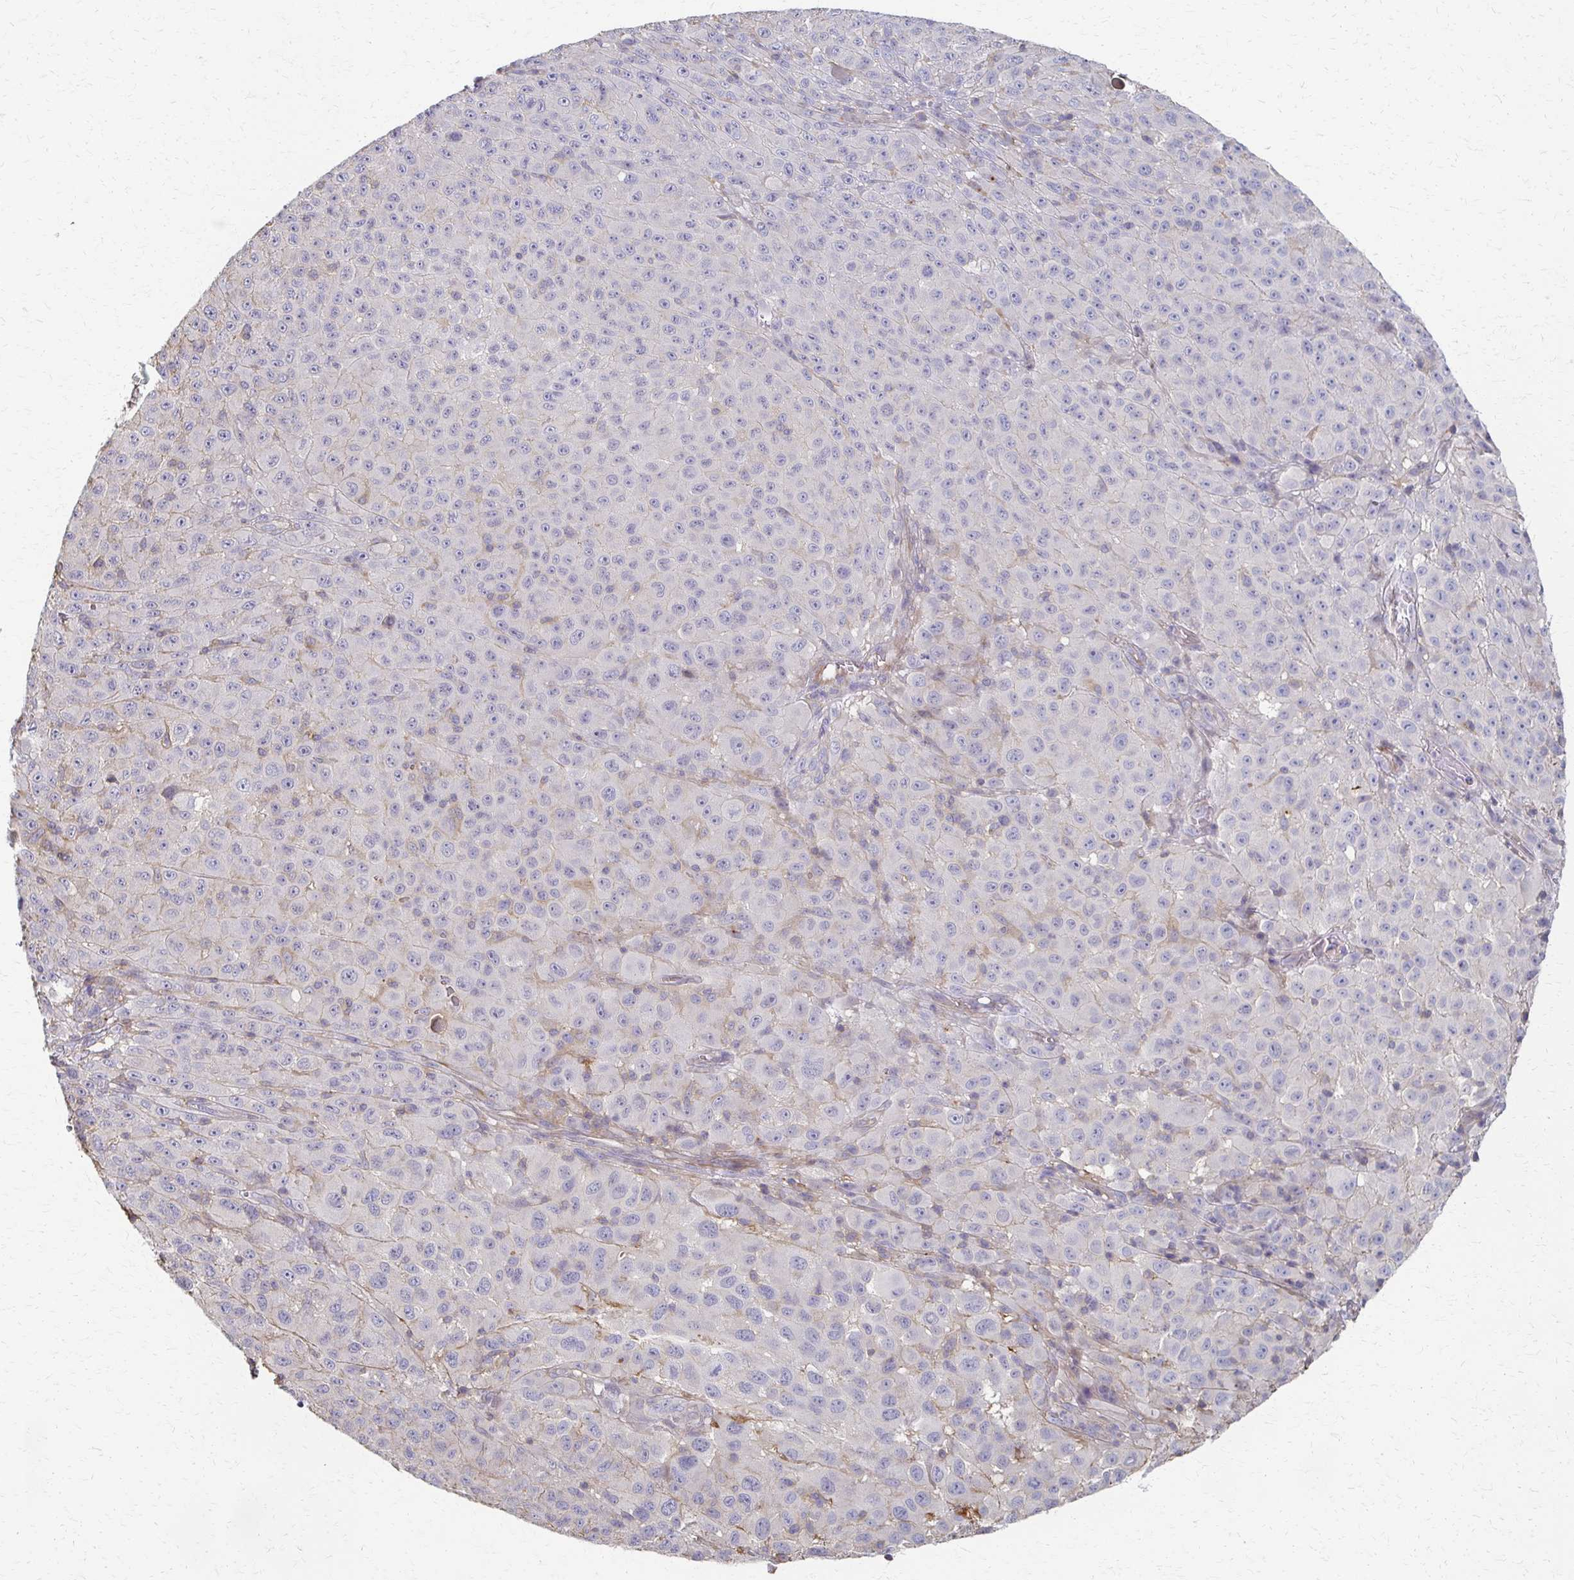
{"staining": {"intensity": "negative", "quantity": "none", "location": "none"}, "tissue": "melanoma", "cell_type": "Tumor cells", "image_type": "cancer", "snomed": [{"axis": "morphology", "description": "Malignant melanoma, NOS"}, {"axis": "topography", "description": "Skin"}], "caption": "Malignant melanoma stained for a protein using IHC displays no staining tumor cells.", "gene": "C1QTNF7", "patient": {"sex": "male", "age": 73}}